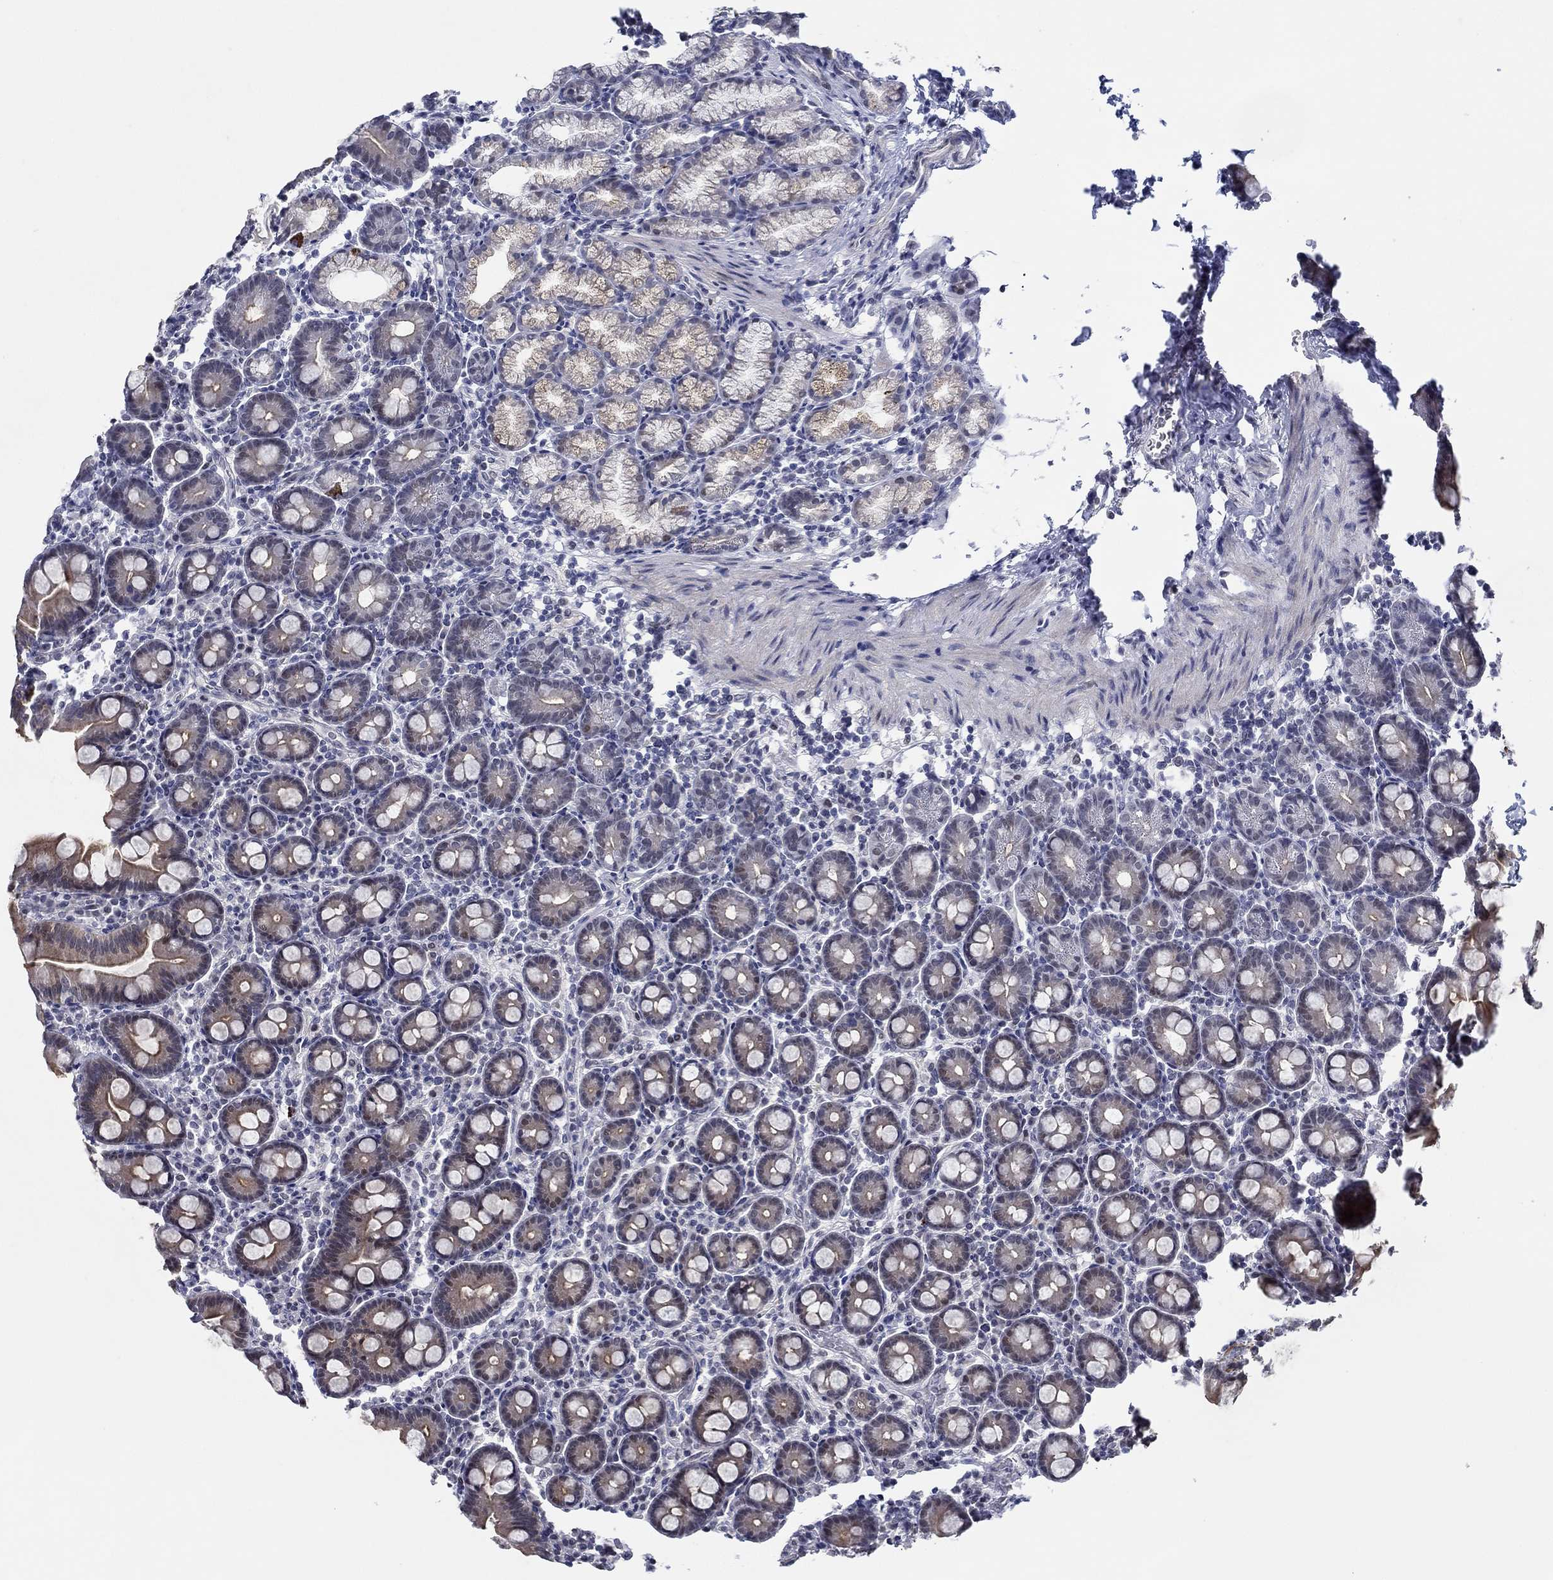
{"staining": {"intensity": "moderate", "quantity": "25%-75%", "location": "cytoplasmic/membranous"}, "tissue": "duodenum", "cell_type": "Glandular cells", "image_type": "normal", "snomed": [{"axis": "morphology", "description": "Normal tissue, NOS"}, {"axis": "topography", "description": "Duodenum"}], "caption": "Immunohistochemical staining of benign human duodenum exhibits medium levels of moderate cytoplasmic/membranous positivity in approximately 25%-75% of glandular cells. The protein is shown in brown color, while the nuclei are stained blue.", "gene": "SLC34A1", "patient": {"sex": "male", "age": 59}}